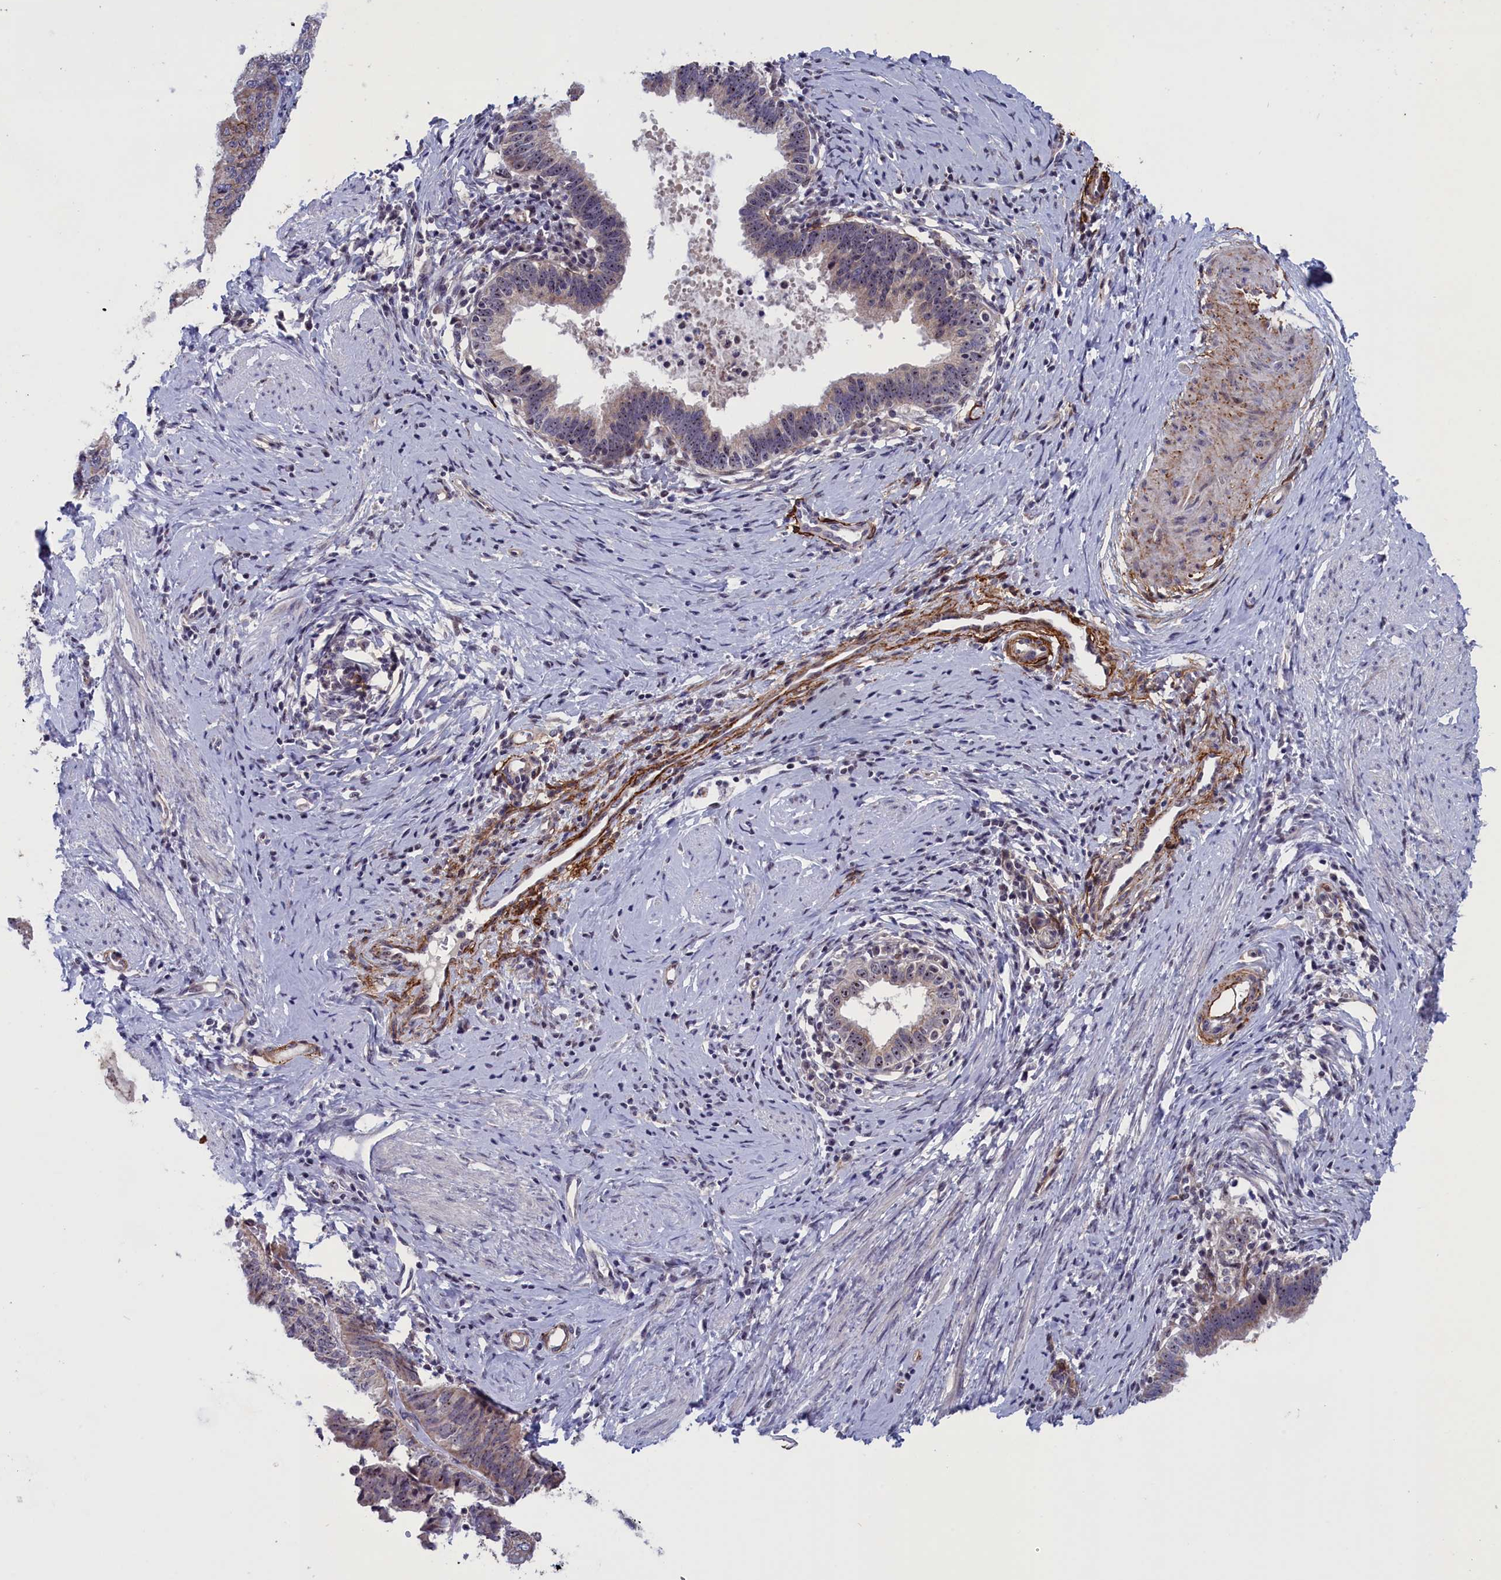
{"staining": {"intensity": "weak", "quantity": "25%-75%", "location": "cytoplasmic/membranous,nuclear"}, "tissue": "cervical cancer", "cell_type": "Tumor cells", "image_type": "cancer", "snomed": [{"axis": "morphology", "description": "Adenocarcinoma, NOS"}, {"axis": "topography", "description": "Cervix"}], "caption": "This micrograph shows cervical cancer (adenocarcinoma) stained with IHC to label a protein in brown. The cytoplasmic/membranous and nuclear of tumor cells show weak positivity for the protein. Nuclei are counter-stained blue.", "gene": "PPAN", "patient": {"sex": "female", "age": 36}}